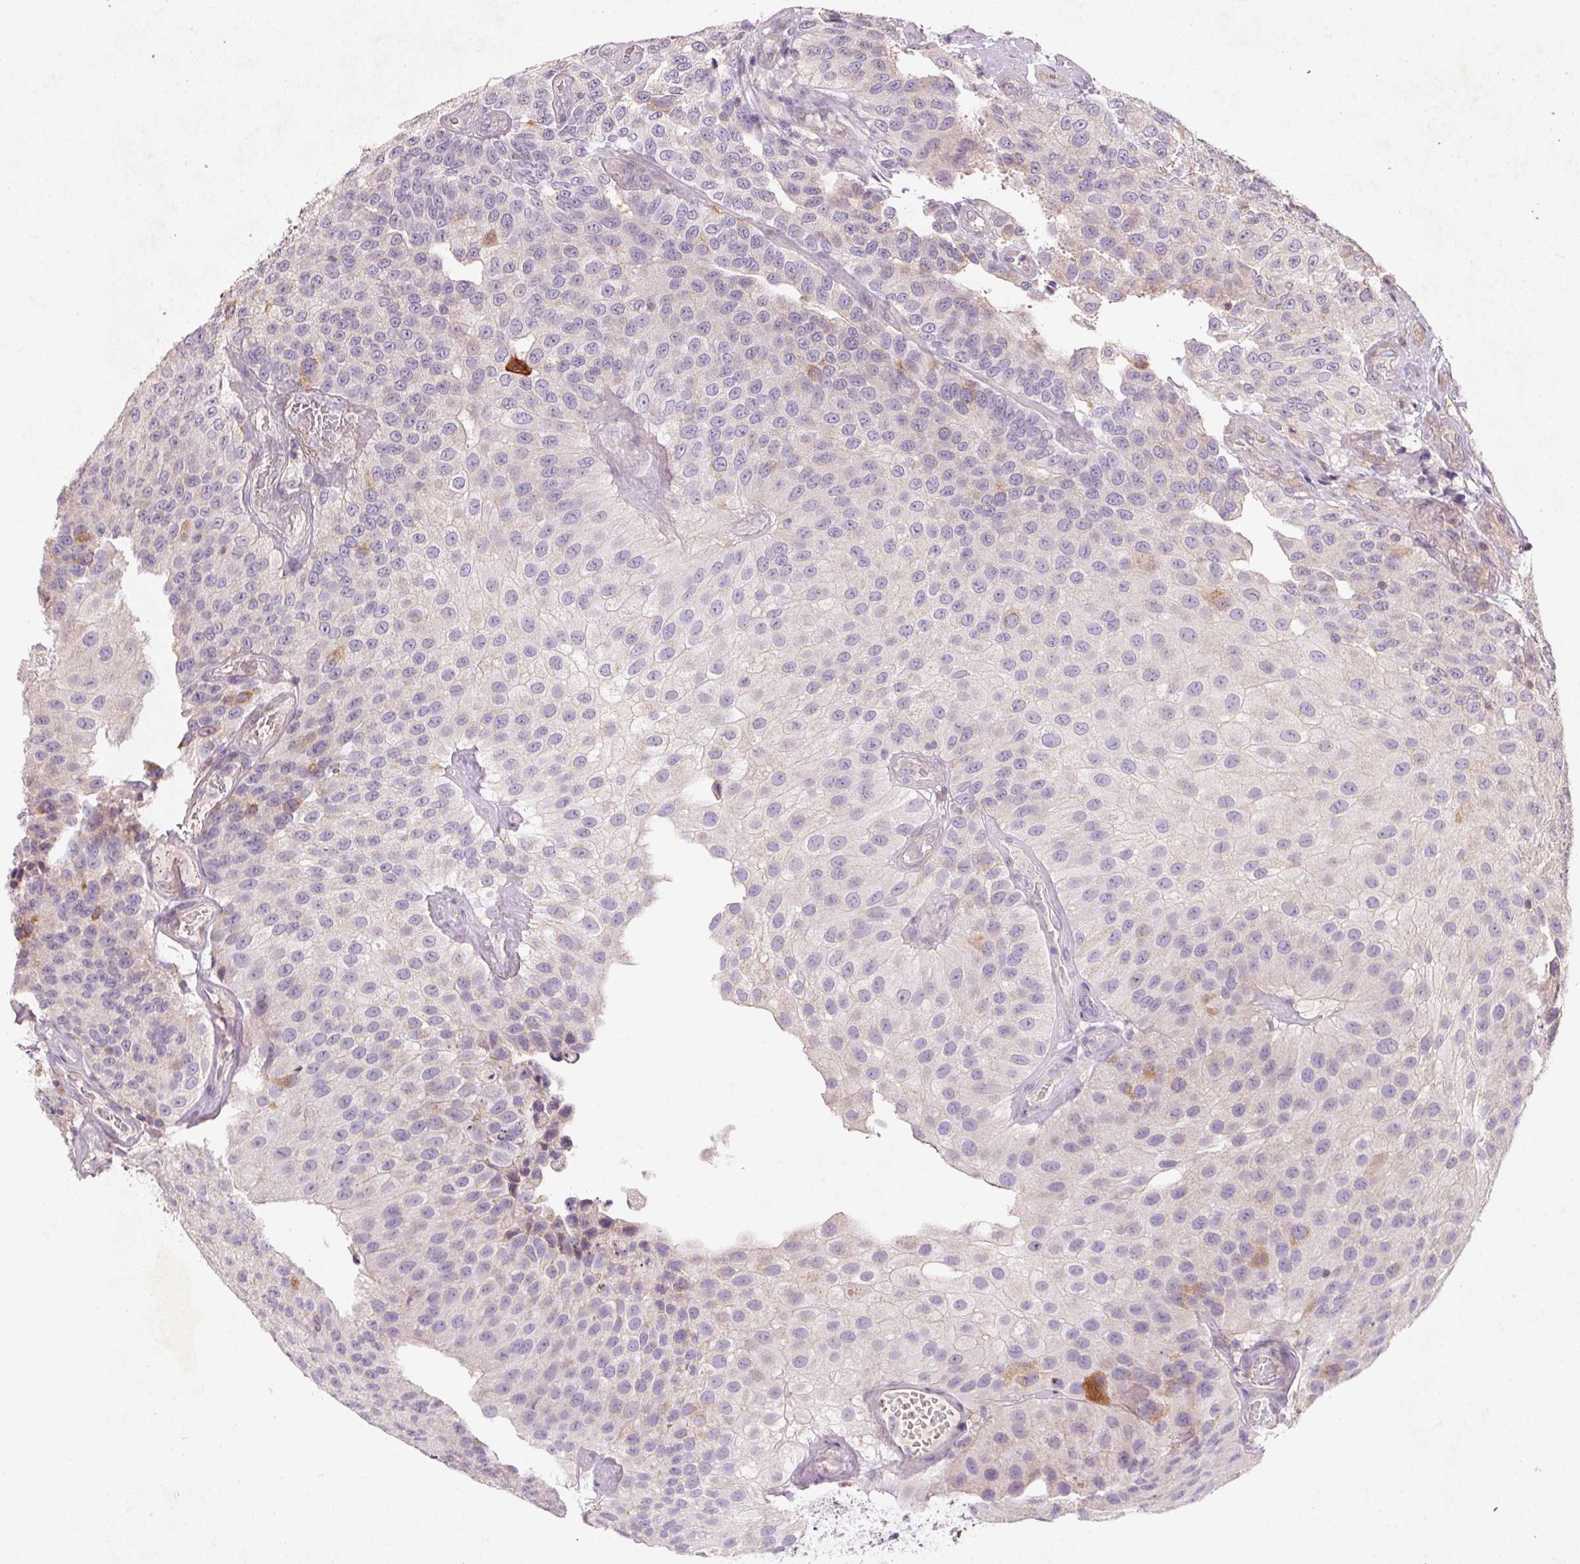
{"staining": {"intensity": "negative", "quantity": "none", "location": "none"}, "tissue": "urothelial cancer", "cell_type": "Tumor cells", "image_type": "cancer", "snomed": [{"axis": "morphology", "description": "Urothelial carcinoma, NOS"}, {"axis": "topography", "description": "Urinary bladder"}], "caption": "Immunohistochemical staining of transitional cell carcinoma reveals no significant positivity in tumor cells. The staining is performed using DAB brown chromogen with nuclei counter-stained in using hematoxylin.", "gene": "KCNK15", "patient": {"sex": "male", "age": 87}}